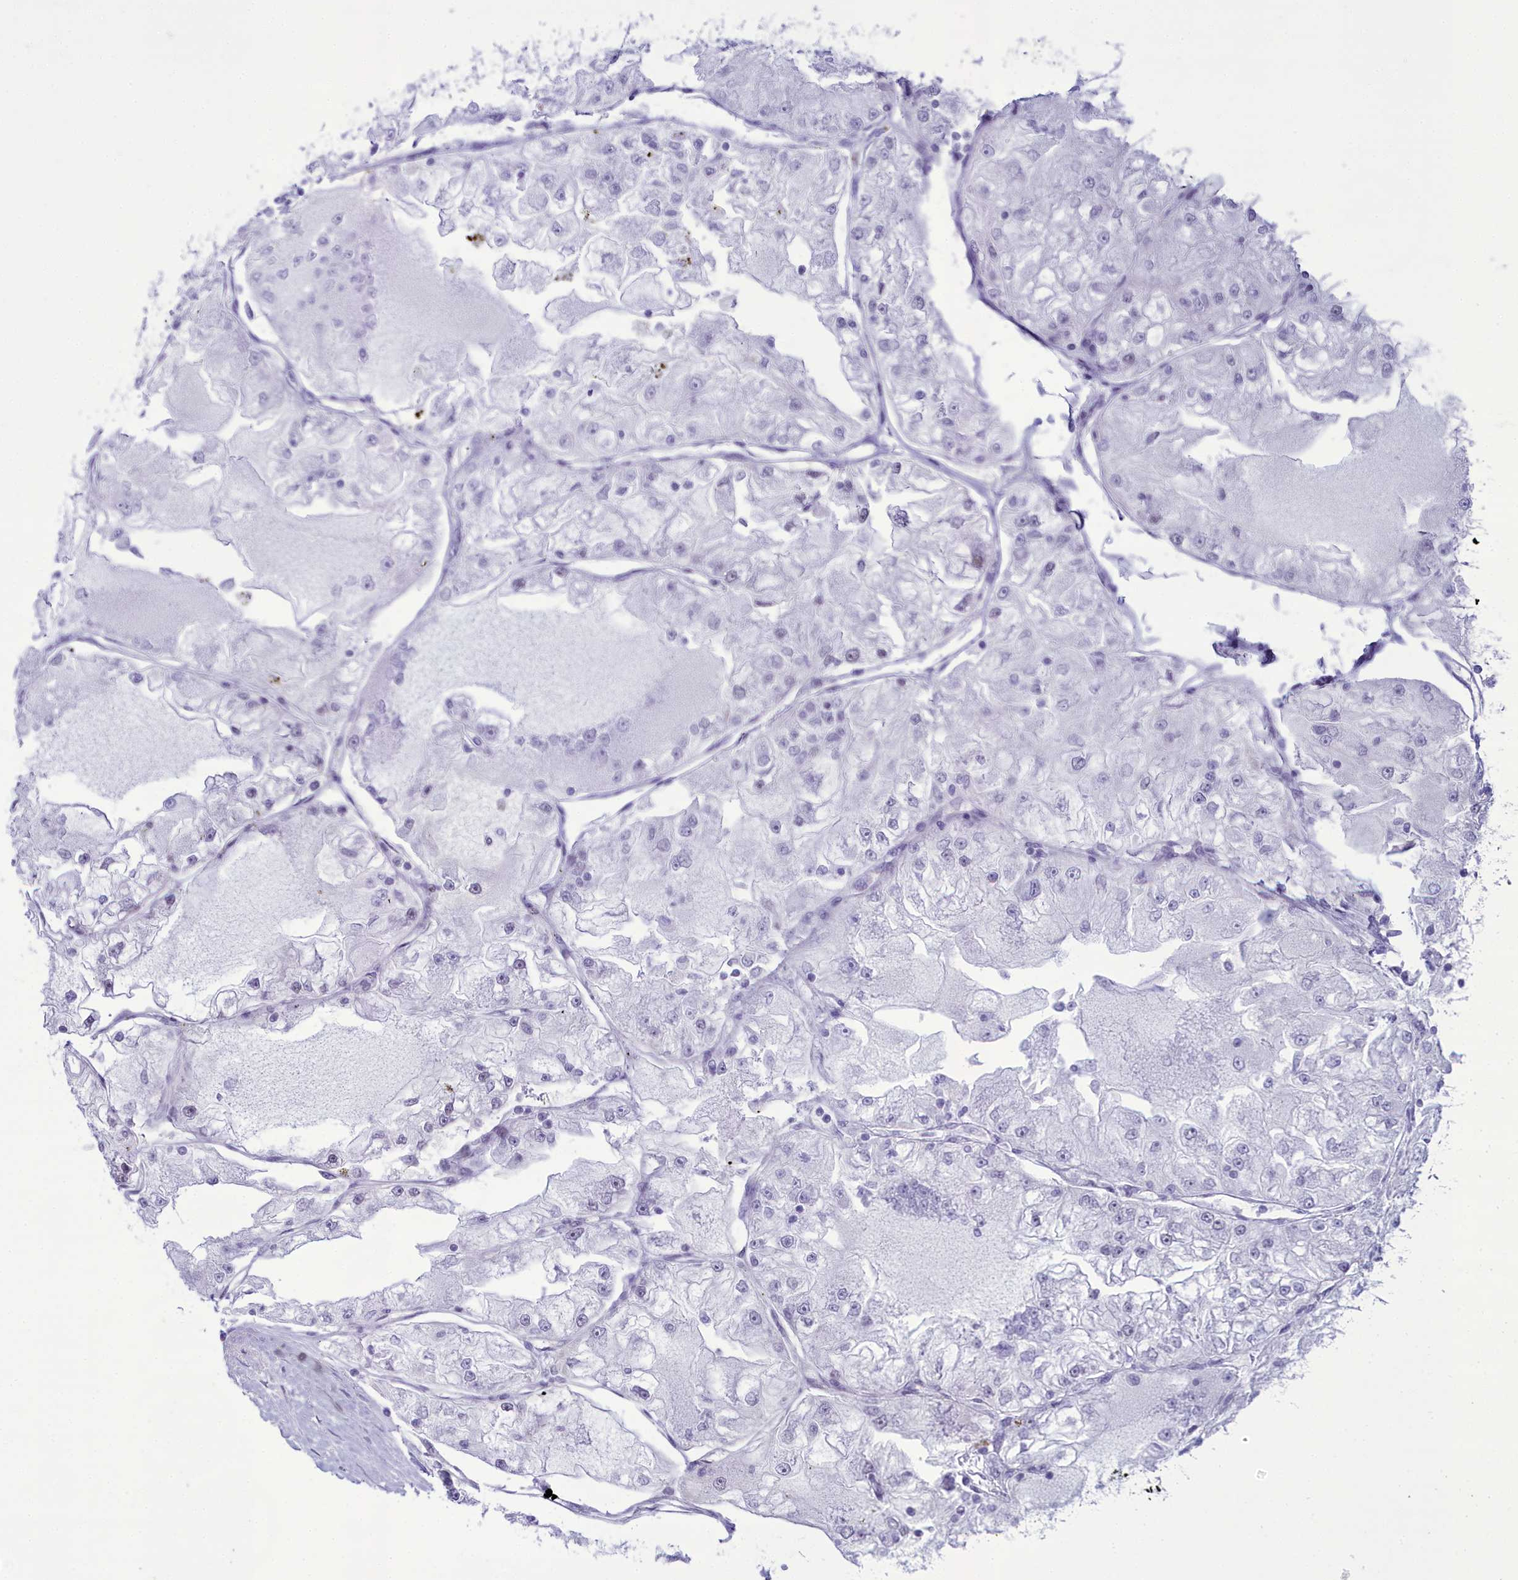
{"staining": {"intensity": "negative", "quantity": "none", "location": "none"}, "tissue": "renal cancer", "cell_type": "Tumor cells", "image_type": "cancer", "snomed": [{"axis": "morphology", "description": "Adenocarcinoma, NOS"}, {"axis": "topography", "description": "Kidney"}], "caption": "A high-resolution micrograph shows immunohistochemistry staining of renal cancer, which reveals no significant staining in tumor cells.", "gene": "CEACAM19", "patient": {"sex": "female", "age": 72}}